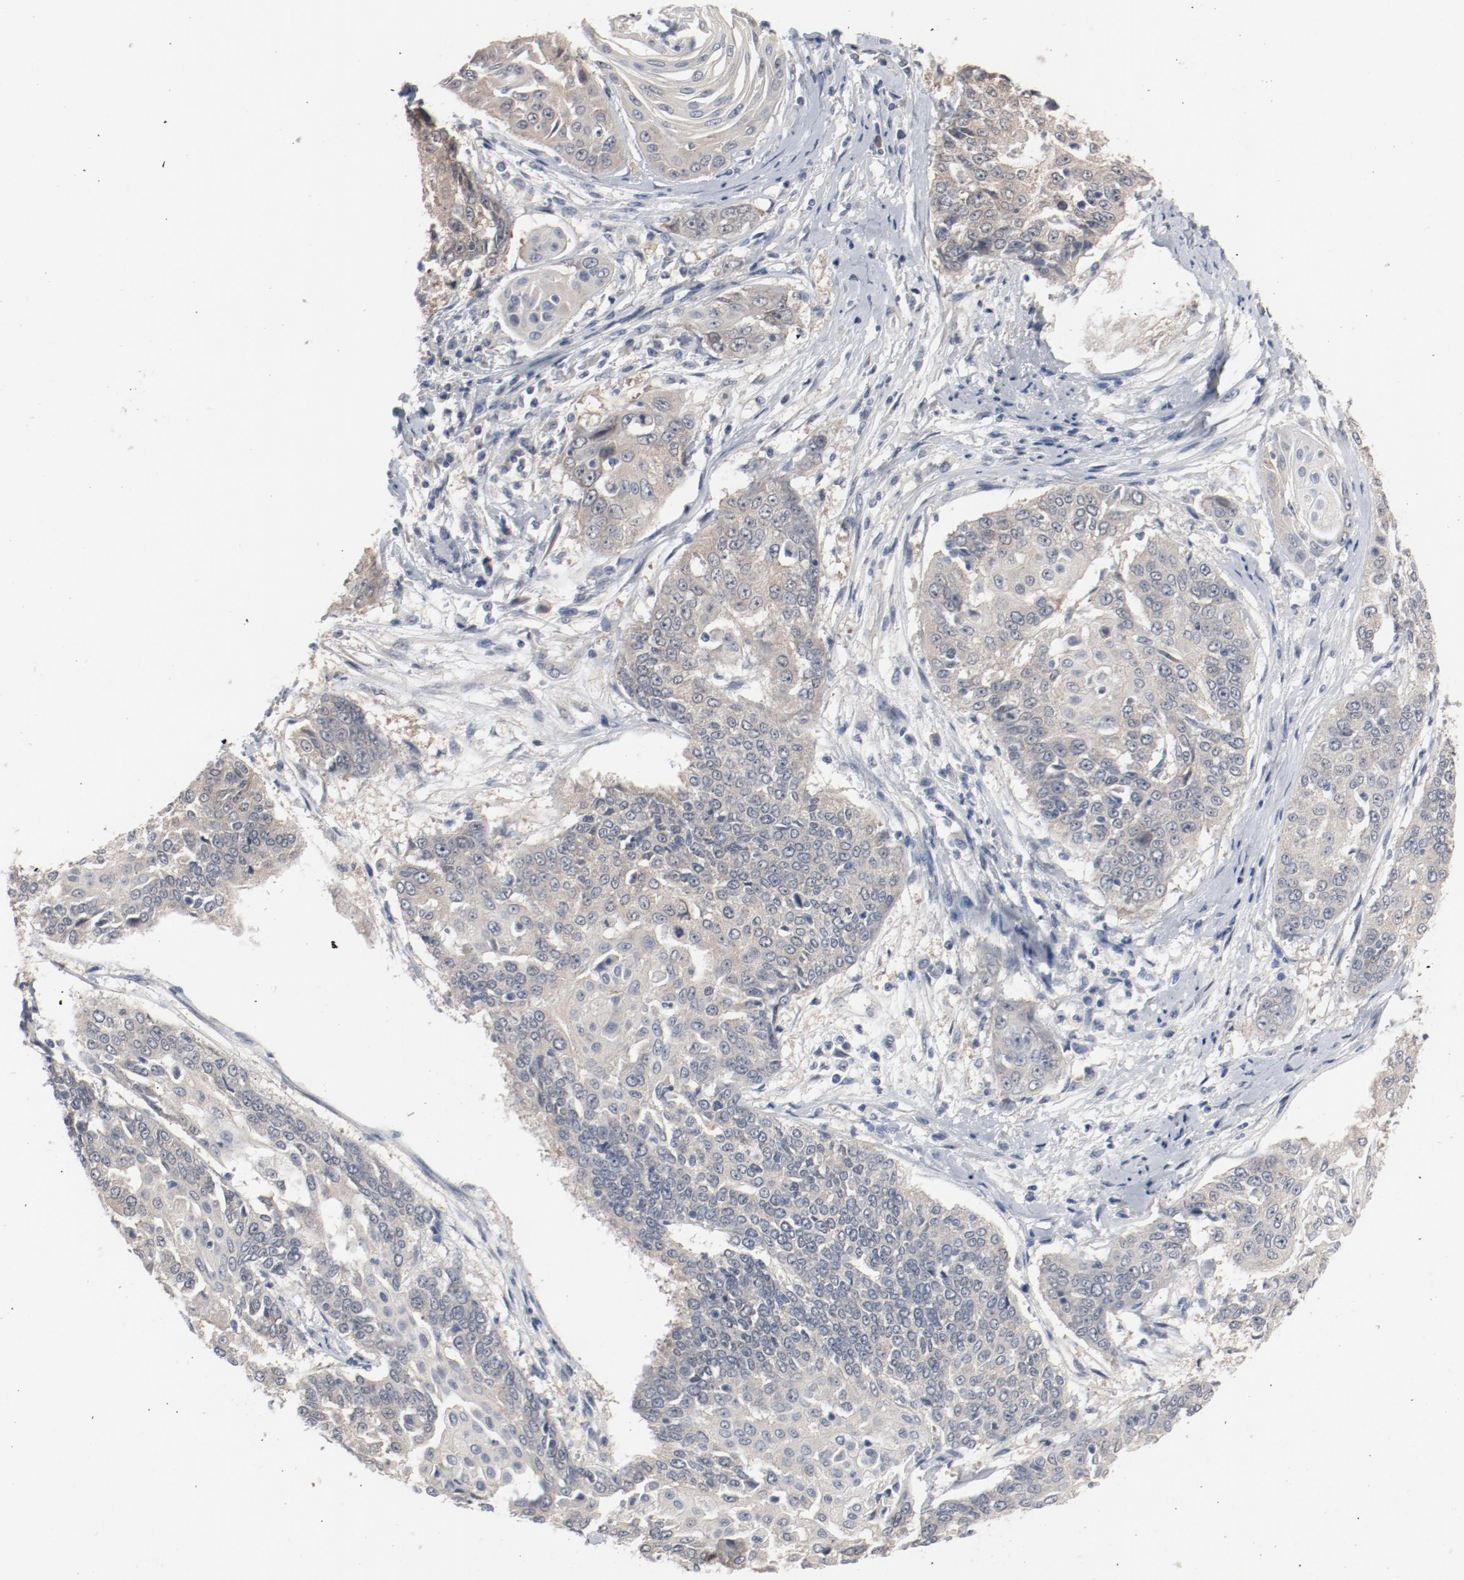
{"staining": {"intensity": "weak", "quantity": ">75%", "location": "cytoplasmic/membranous"}, "tissue": "cervical cancer", "cell_type": "Tumor cells", "image_type": "cancer", "snomed": [{"axis": "morphology", "description": "Squamous cell carcinoma, NOS"}, {"axis": "topography", "description": "Cervix"}], "caption": "Protein positivity by immunohistochemistry exhibits weak cytoplasmic/membranous positivity in about >75% of tumor cells in cervical cancer (squamous cell carcinoma).", "gene": "DNAL4", "patient": {"sex": "female", "age": 64}}